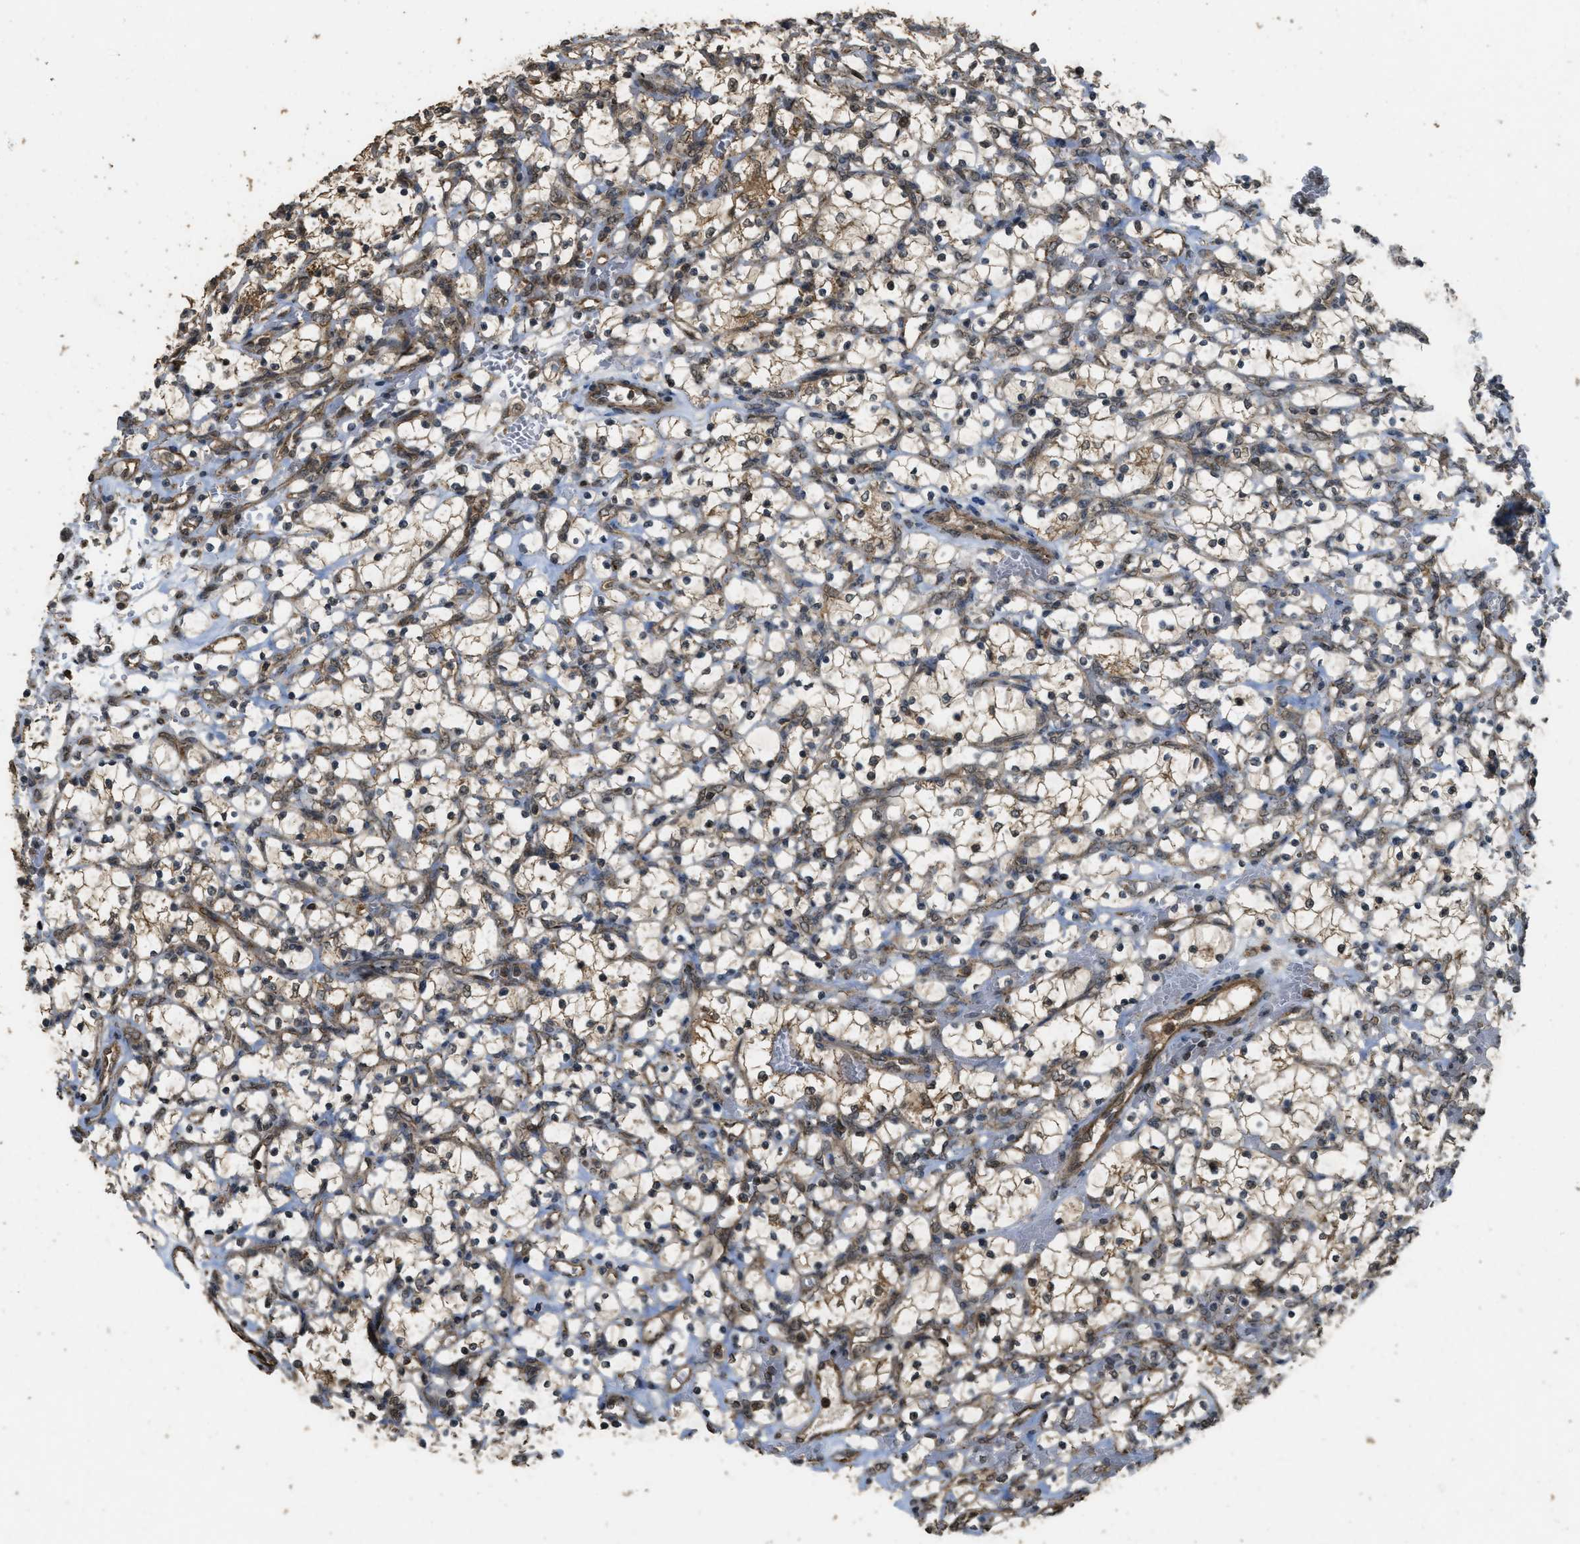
{"staining": {"intensity": "weak", "quantity": "25%-75%", "location": "cytoplasmic/membranous"}, "tissue": "renal cancer", "cell_type": "Tumor cells", "image_type": "cancer", "snomed": [{"axis": "morphology", "description": "Adenocarcinoma, NOS"}, {"axis": "topography", "description": "Kidney"}], "caption": "High-magnification brightfield microscopy of renal cancer (adenocarcinoma) stained with DAB (brown) and counterstained with hematoxylin (blue). tumor cells exhibit weak cytoplasmic/membranous expression is appreciated in about25%-75% of cells.", "gene": "CTPS1", "patient": {"sex": "female", "age": 69}}